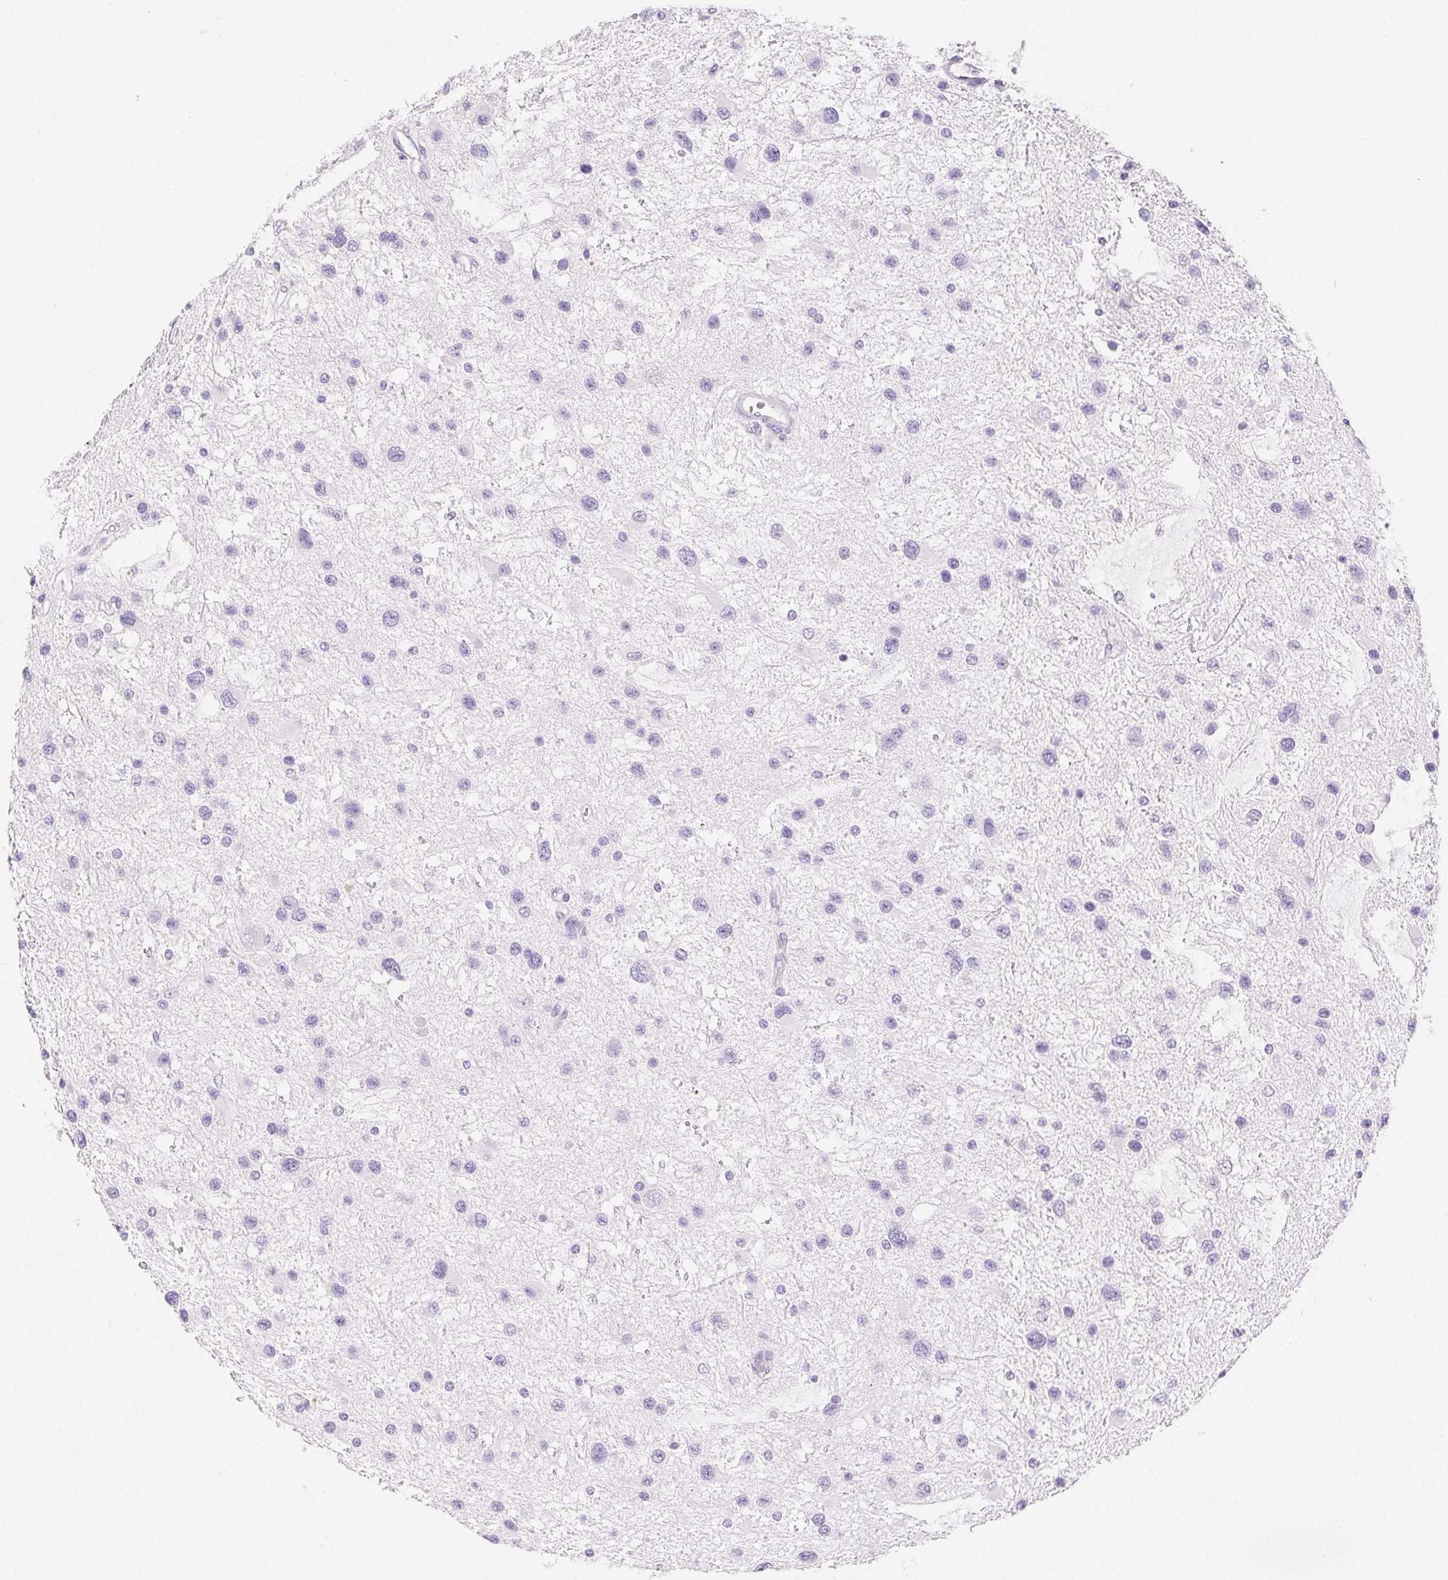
{"staining": {"intensity": "negative", "quantity": "none", "location": "none"}, "tissue": "glioma", "cell_type": "Tumor cells", "image_type": "cancer", "snomed": [{"axis": "morphology", "description": "Glioma, malignant, Low grade"}, {"axis": "topography", "description": "Brain"}], "caption": "An immunohistochemistry (IHC) histopathology image of glioma is shown. There is no staining in tumor cells of glioma.", "gene": "BEND2", "patient": {"sex": "female", "age": 32}}